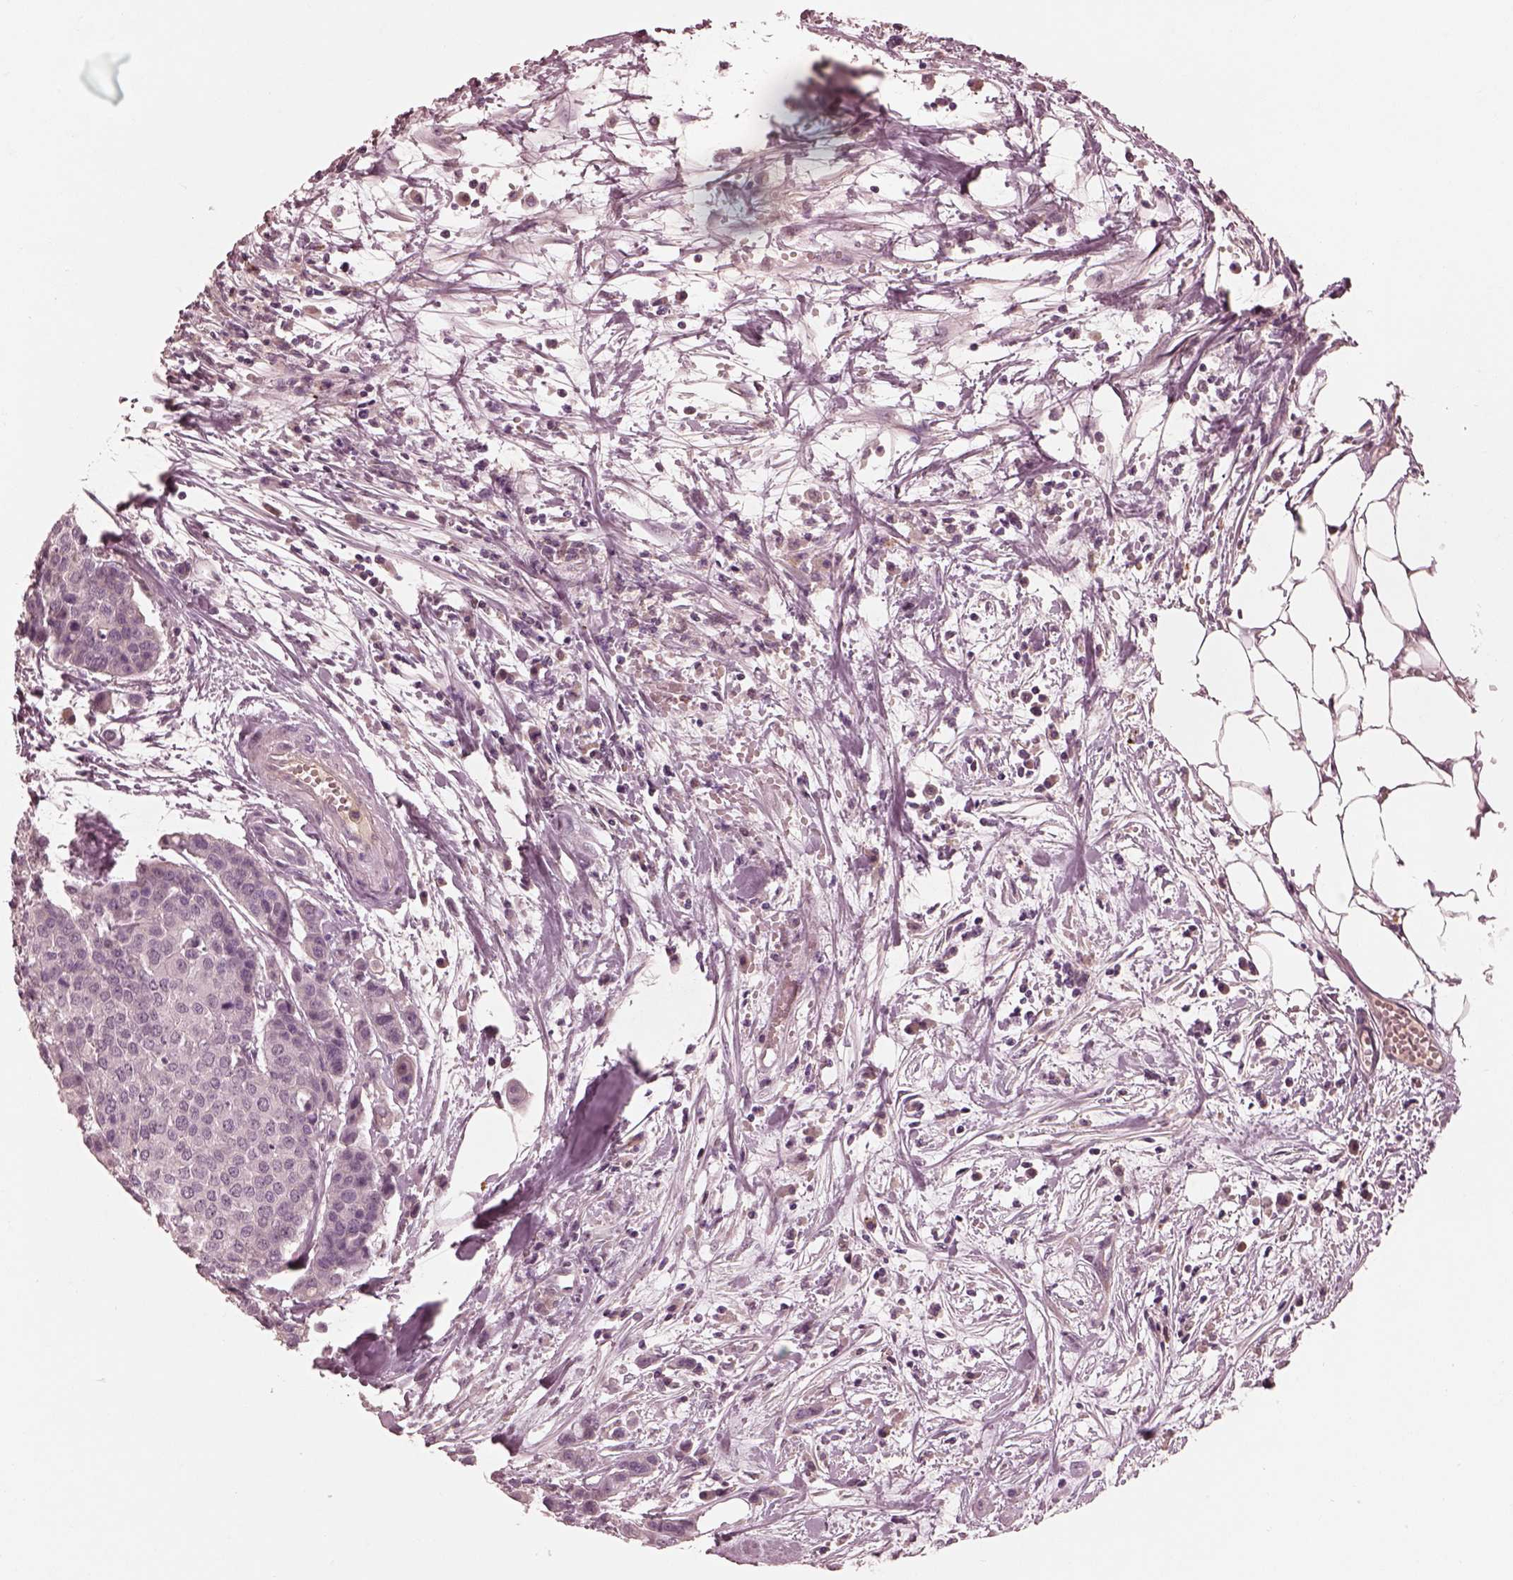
{"staining": {"intensity": "negative", "quantity": "none", "location": "none"}, "tissue": "carcinoid", "cell_type": "Tumor cells", "image_type": "cancer", "snomed": [{"axis": "morphology", "description": "Carcinoid, malignant, NOS"}, {"axis": "topography", "description": "Colon"}], "caption": "Tumor cells show no significant positivity in carcinoid.", "gene": "KCNA2", "patient": {"sex": "male", "age": 81}}